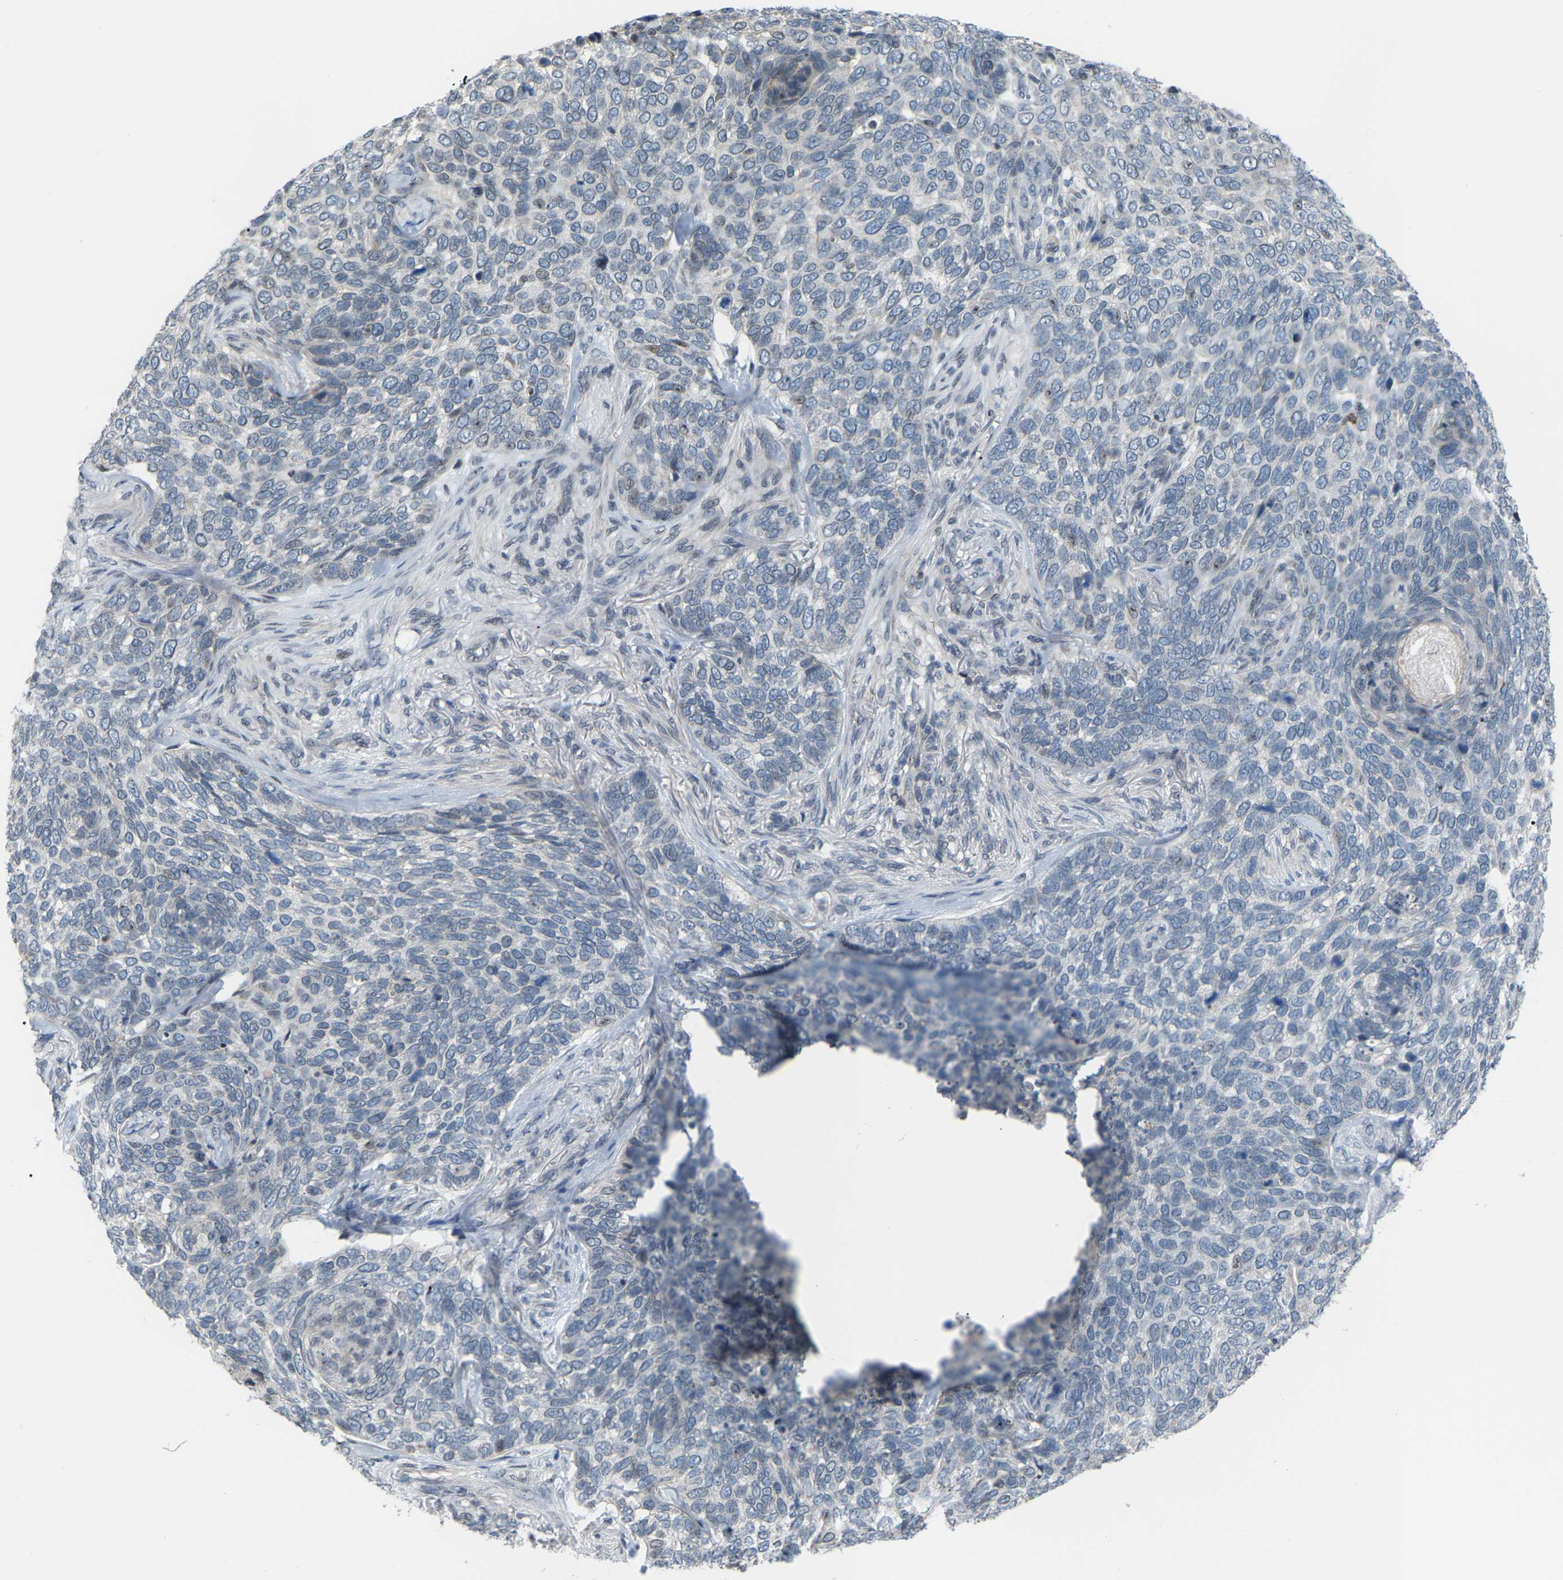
{"staining": {"intensity": "negative", "quantity": "none", "location": "none"}, "tissue": "skin cancer", "cell_type": "Tumor cells", "image_type": "cancer", "snomed": [{"axis": "morphology", "description": "Basal cell carcinoma"}, {"axis": "topography", "description": "Skin"}], "caption": "A photomicrograph of human basal cell carcinoma (skin) is negative for staining in tumor cells.", "gene": "CROT", "patient": {"sex": "female", "age": 64}}